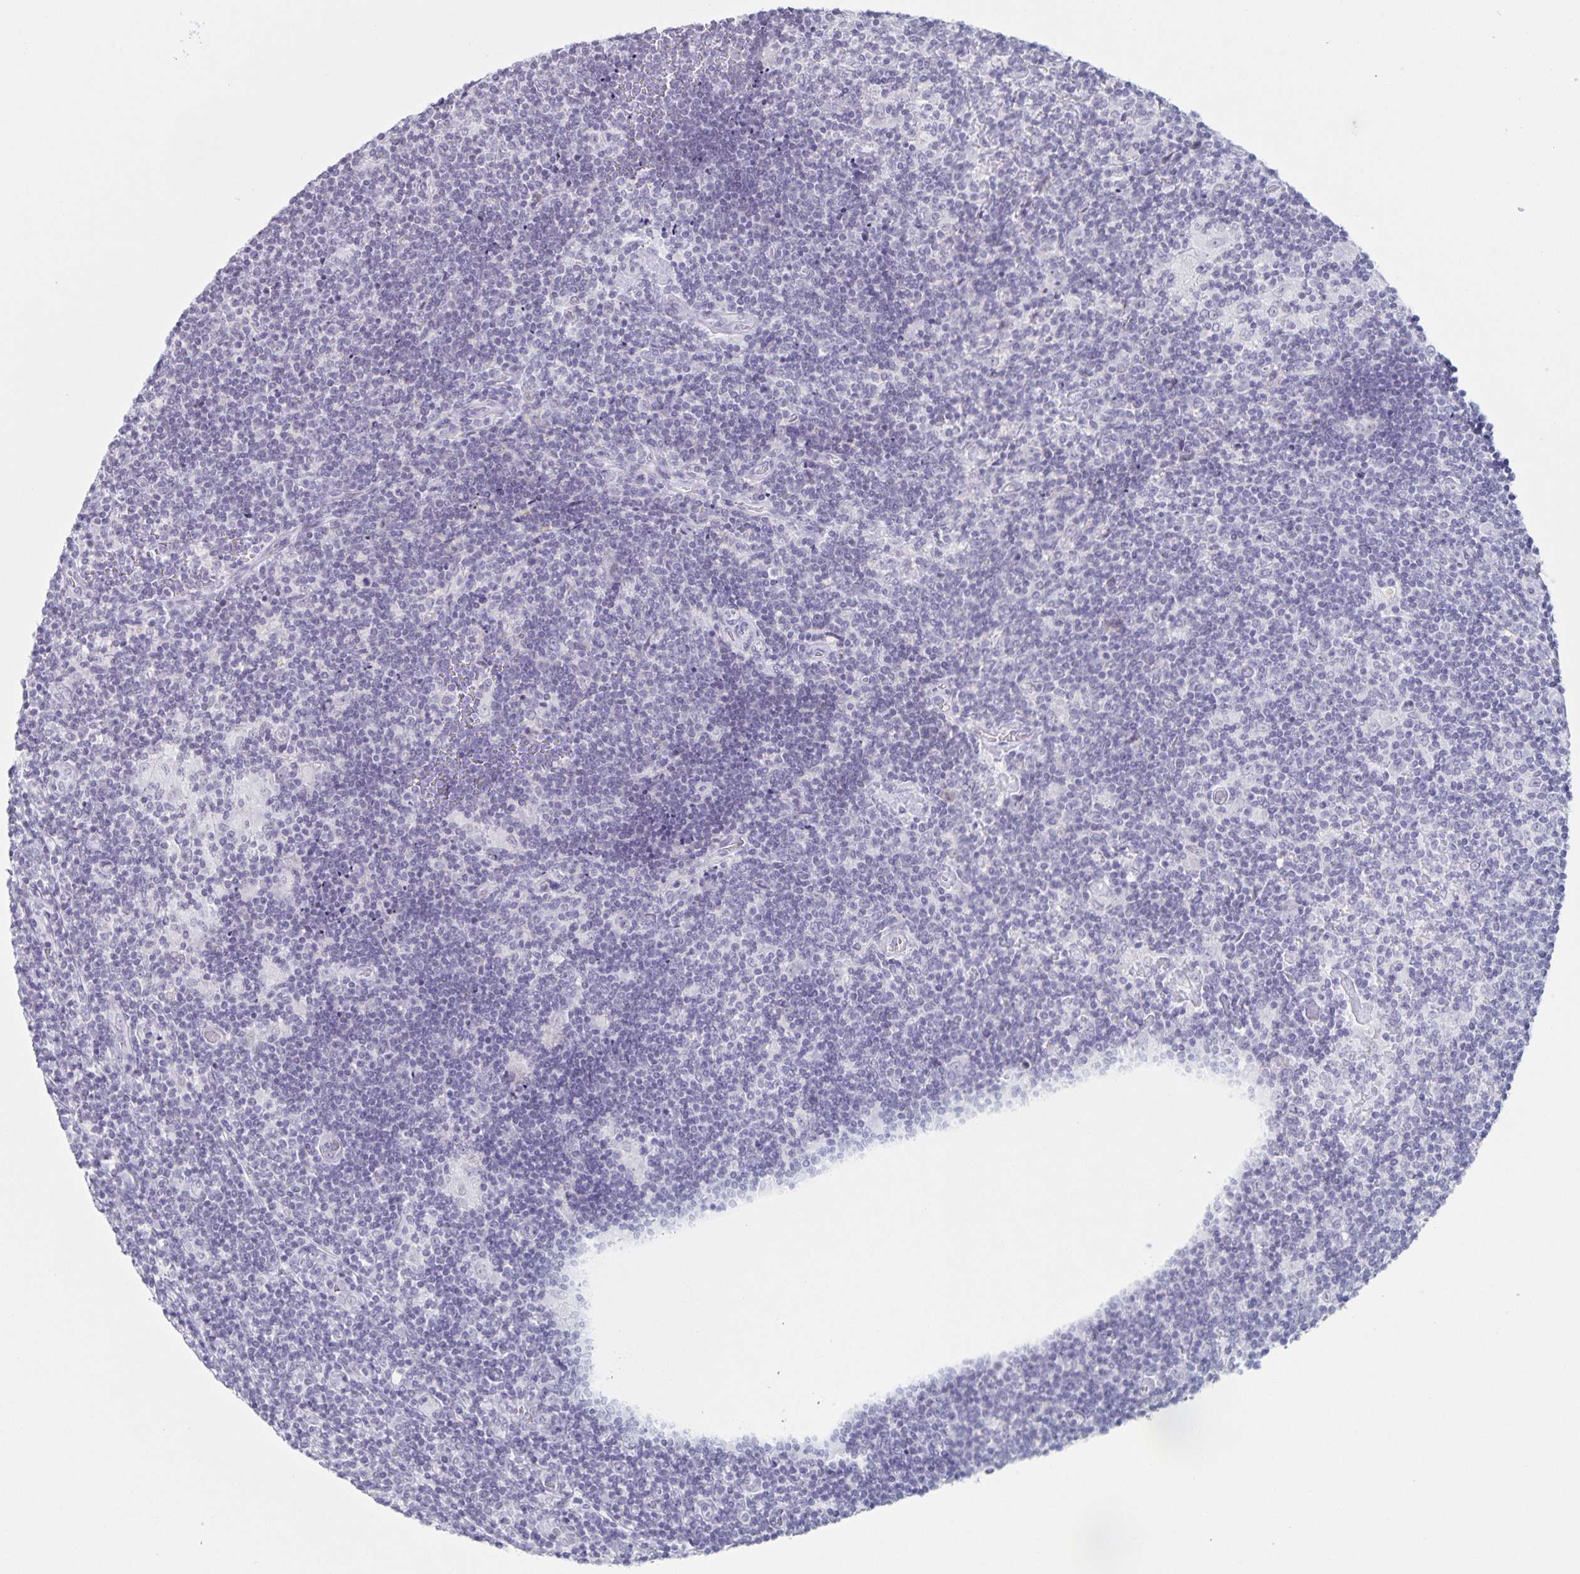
{"staining": {"intensity": "negative", "quantity": "none", "location": "none"}, "tissue": "lymphoma", "cell_type": "Tumor cells", "image_type": "cancer", "snomed": [{"axis": "morphology", "description": "Hodgkin's disease, NOS"}, {"axis": "topography", "description": "Lymph node"}], "caption": "Immunohistochemistry micrograph of neoplastic tissue: human Hodgkin's disease stained with DAB (3,3'-diaminobenzidine) displays no significant protein staining in tumor cells.", "gene": "LCE6A", "patient": {"sex": "male", "age": 40}}